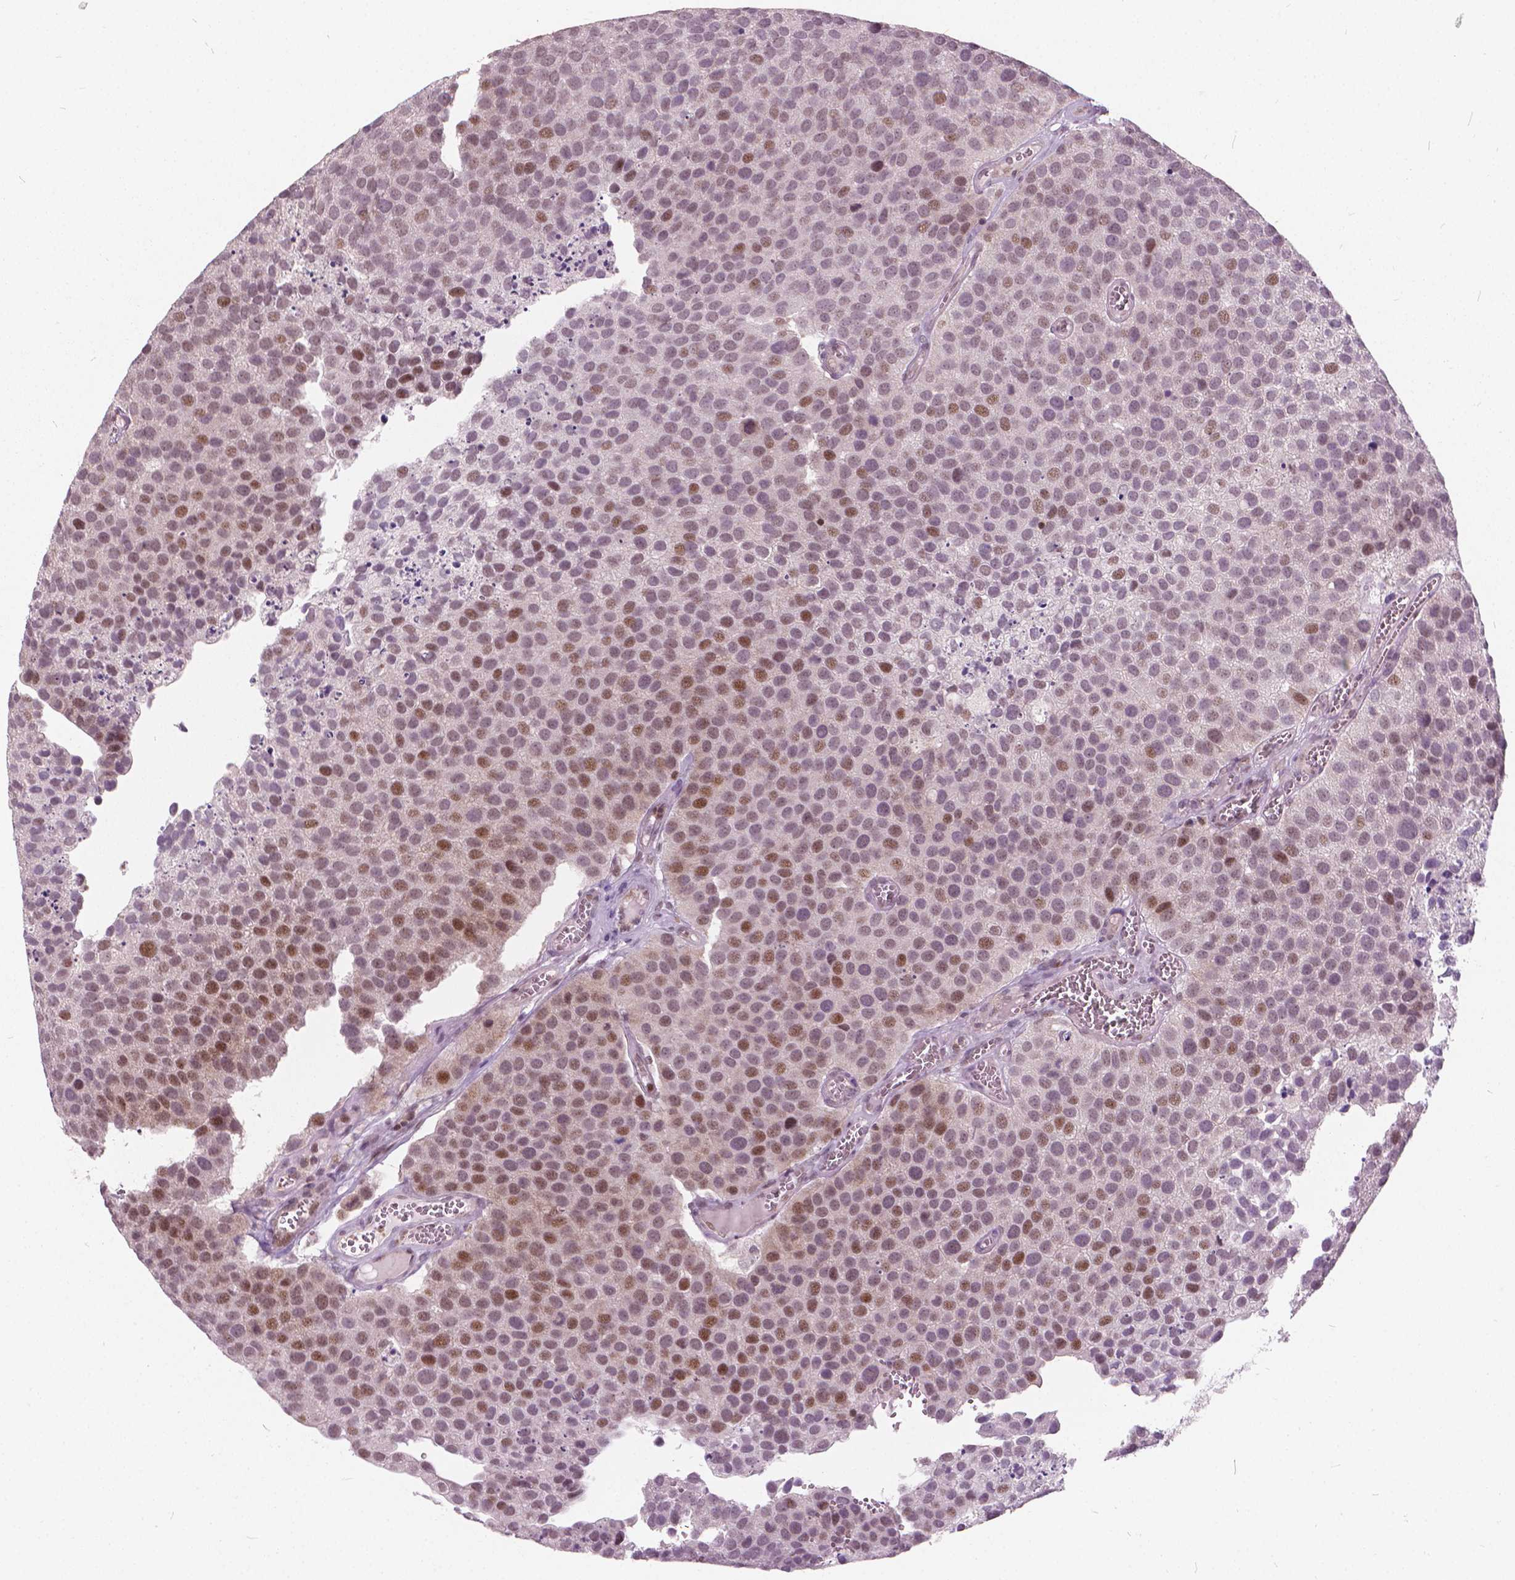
{"staining": {"intensity": "strong", "quantity": "25%-75%", "location": "nuclear"}, "tissue": "urothelial cancer", "cell_type": "Tumor cells", "image_type": "cancer", "snomed": [{"axis": "morphology", "description": "Urothelial carcinoma, Low grade"}, {"axis": "topography", "description": "Urinary bladder"}], "caption": "Low-grade urothelial carcinoma stained with a brown dye displays strong nuclear positive staining in about 25%-75% of tumor cells.", "gene": "STAT5B", "patient": {"sex": "female", "age": 69}}